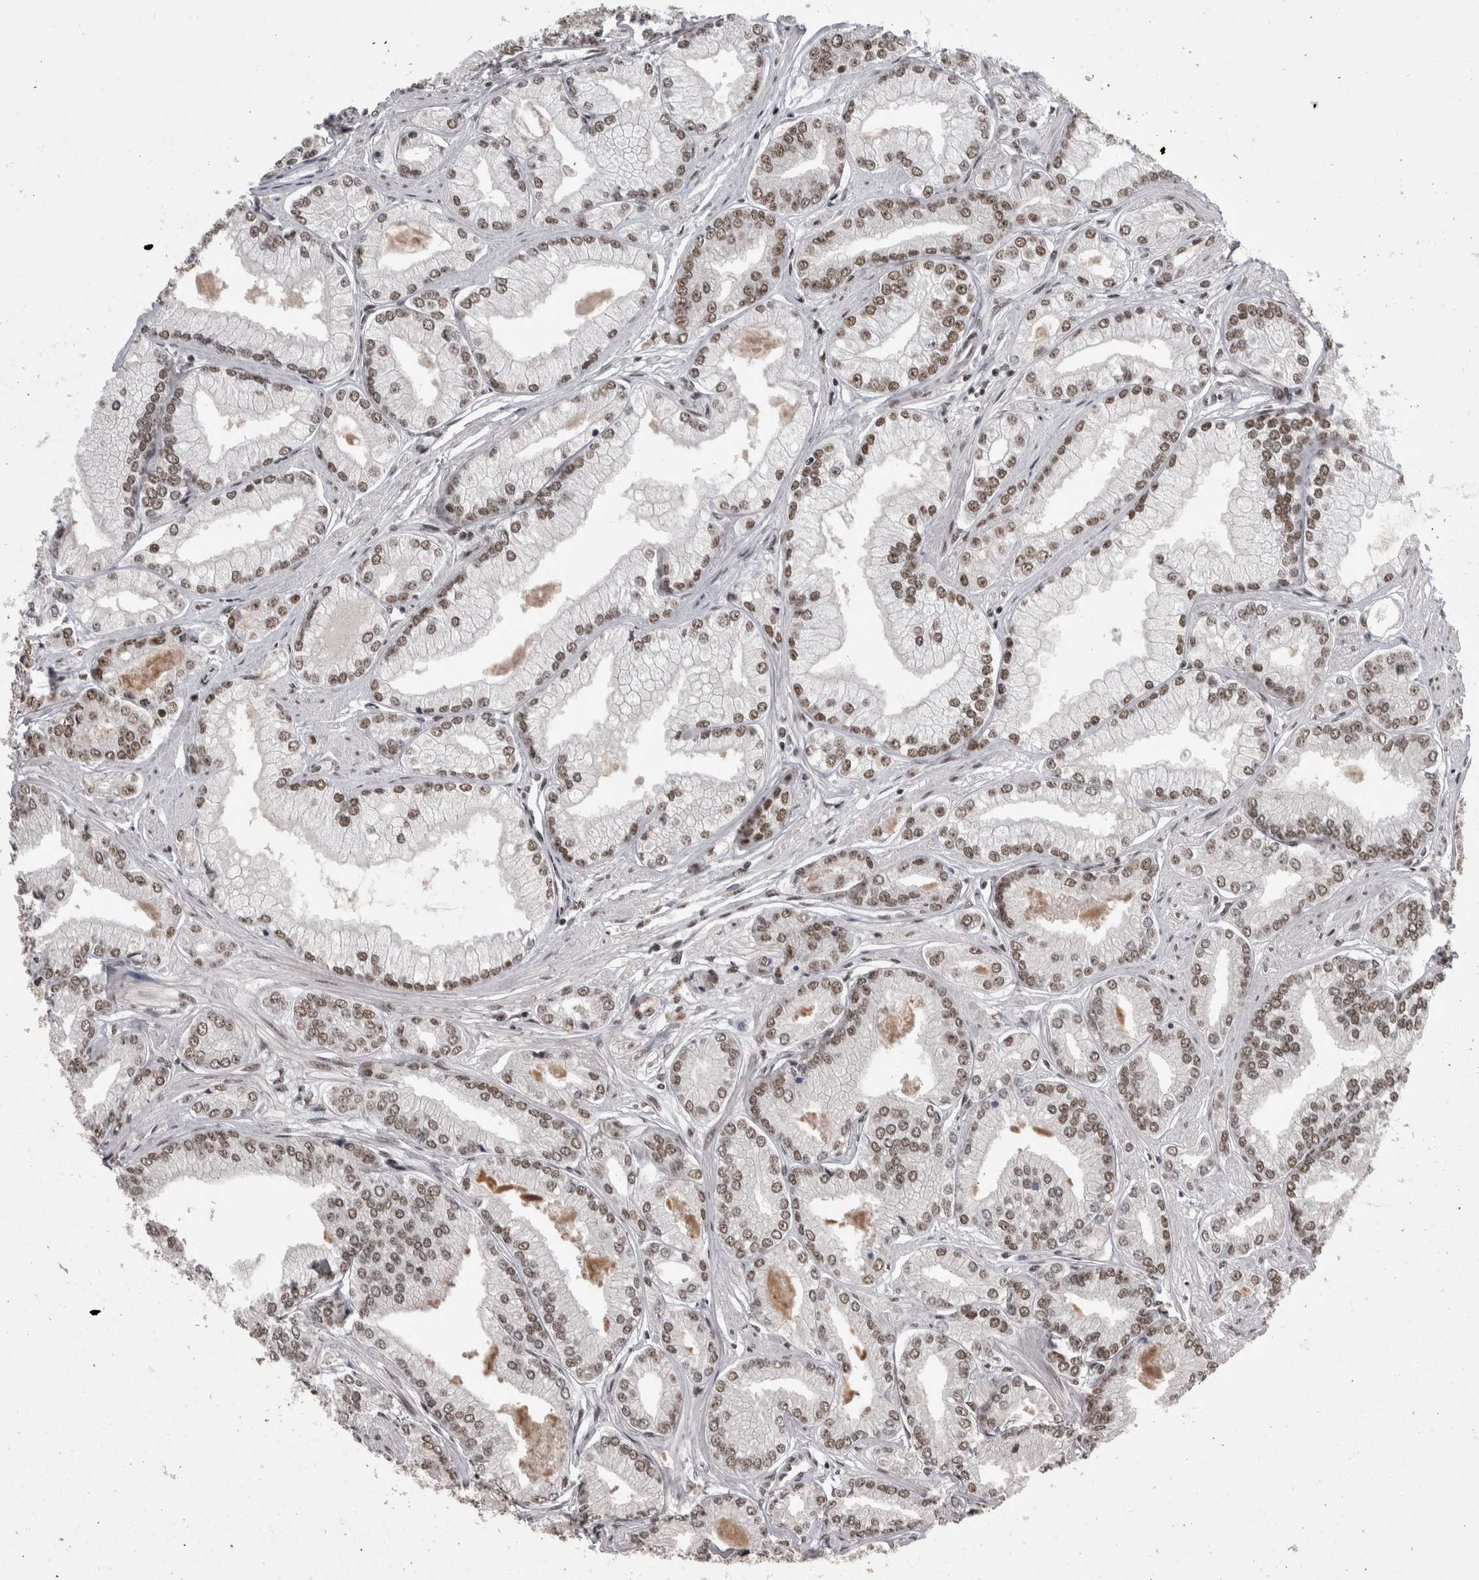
{"staining": {"intensity": "moderate", "quantity": ">75%", "location": "nuclear"}, "tissue": "prostate cancer", "cell_type": "Tumor cells", "image_type": "cancer", "snomed": [{"axis": "morphology", "description": "Adenocarcinoma, Low grade"}, {"axis": "topography", "description": "Prostate"}], "caption": "Immunohistochemical staining of human prostate cancer shows medium levels of moderate nuclear staining in approximately >75% of tumor cells. The staining is performed using DAB (3,3'-diaminobenzidine) brown chromogen to label protein expression. The nuclei are counter-stained blue using hematoxylin.", "gene": "DMTF1", "patient": {"sex": "male", "age": 52}}